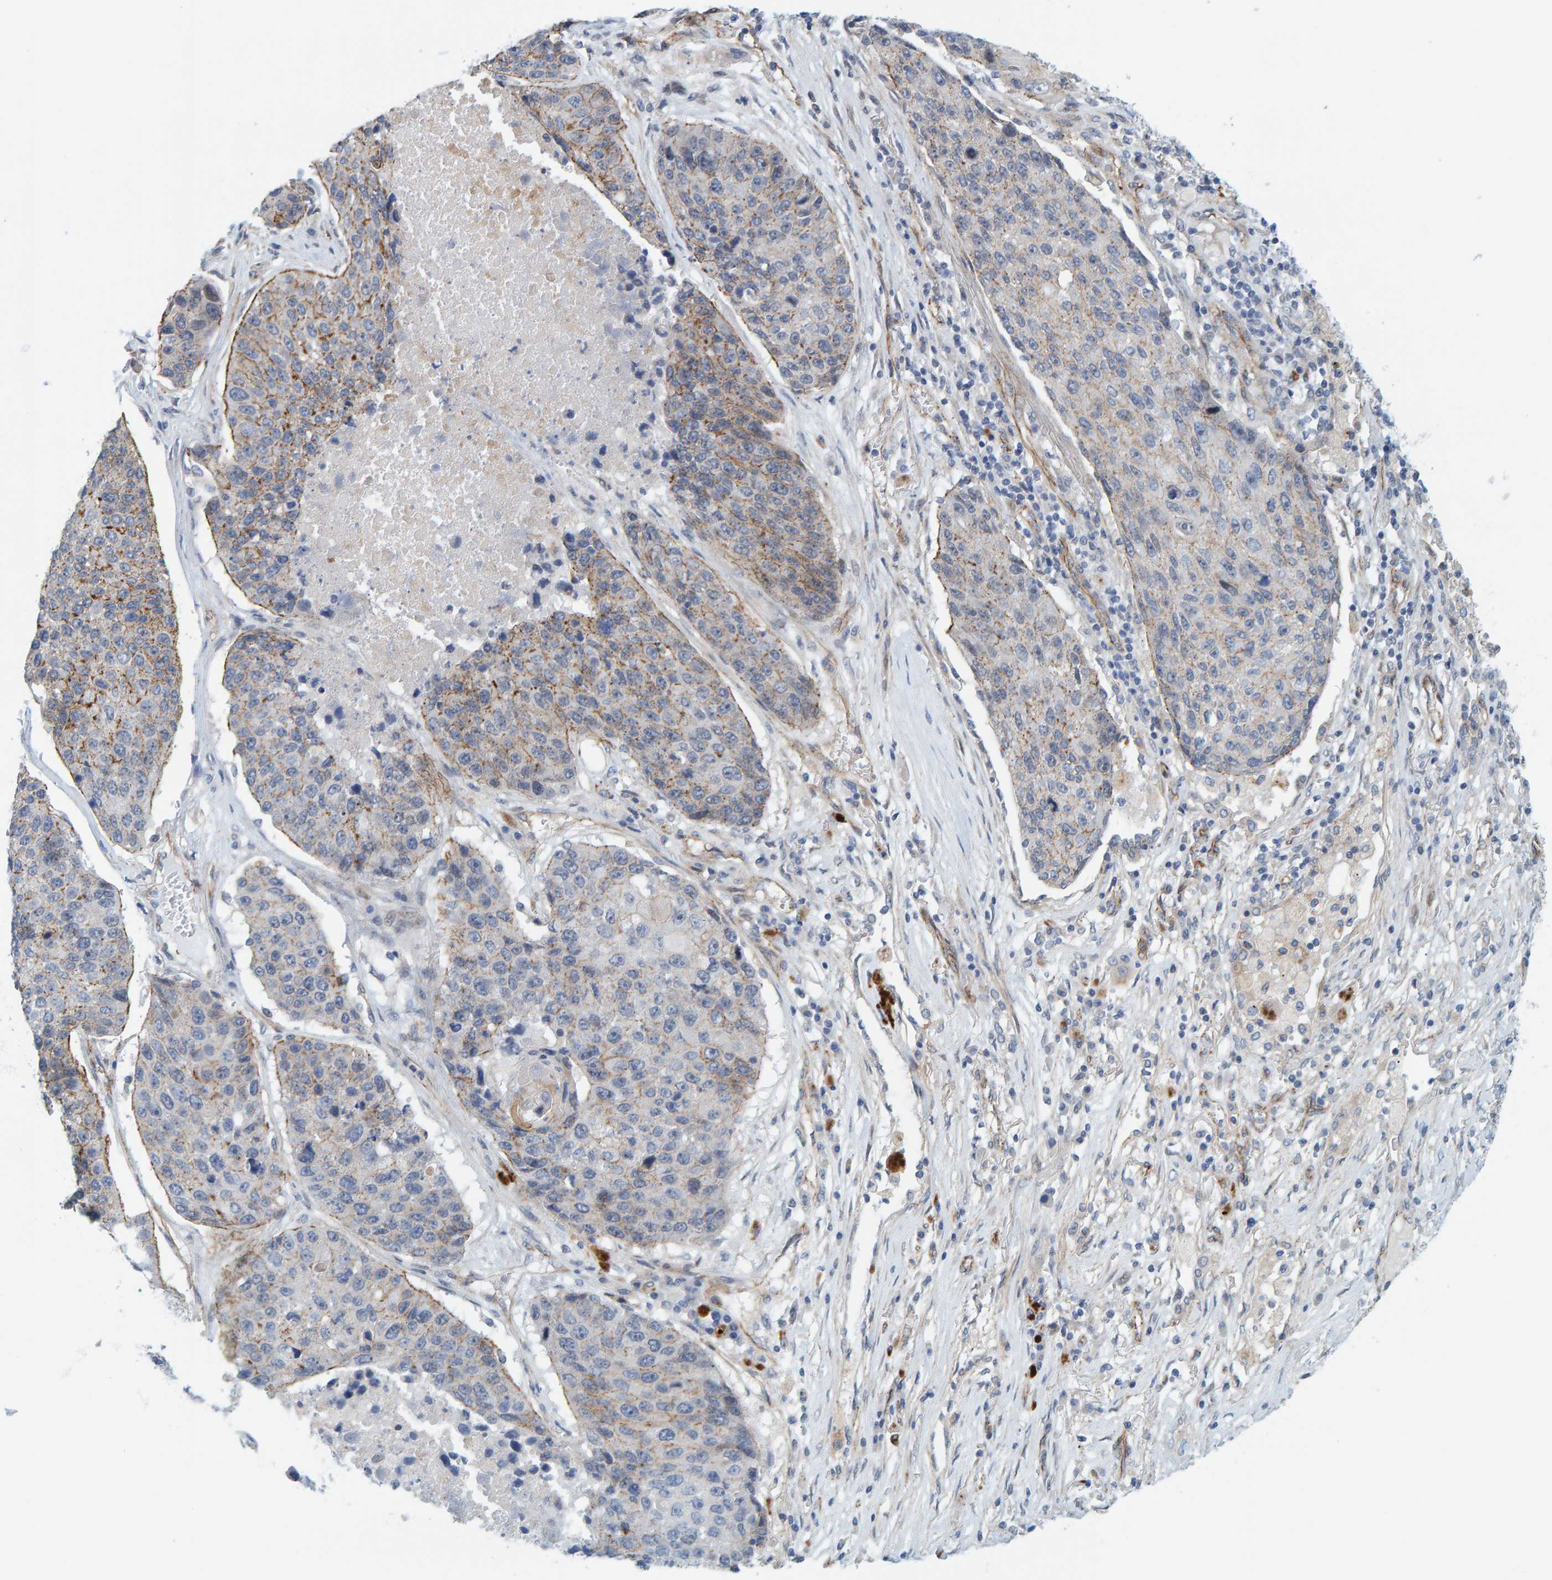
{"staining": {"intensity": "weak", "quantity": "<25%", "location": "cytoplasmic/membranous"}, "tissue": "lung cancer", "cell_type": "Tumor cells", "image_type": "cancer", "snomed": [{"axis": "morphology", "description": "Squamous cell carcinoma, NOS"}, {"axis": "topography", "description": "Lung"}], "caption": "This is an IHC histopathology image of human squamous cell carcinoma (lung). There is no positivity in tumor cells.", "gene": "KRBA2", "patient": {"sex": "male", "age": 61}}